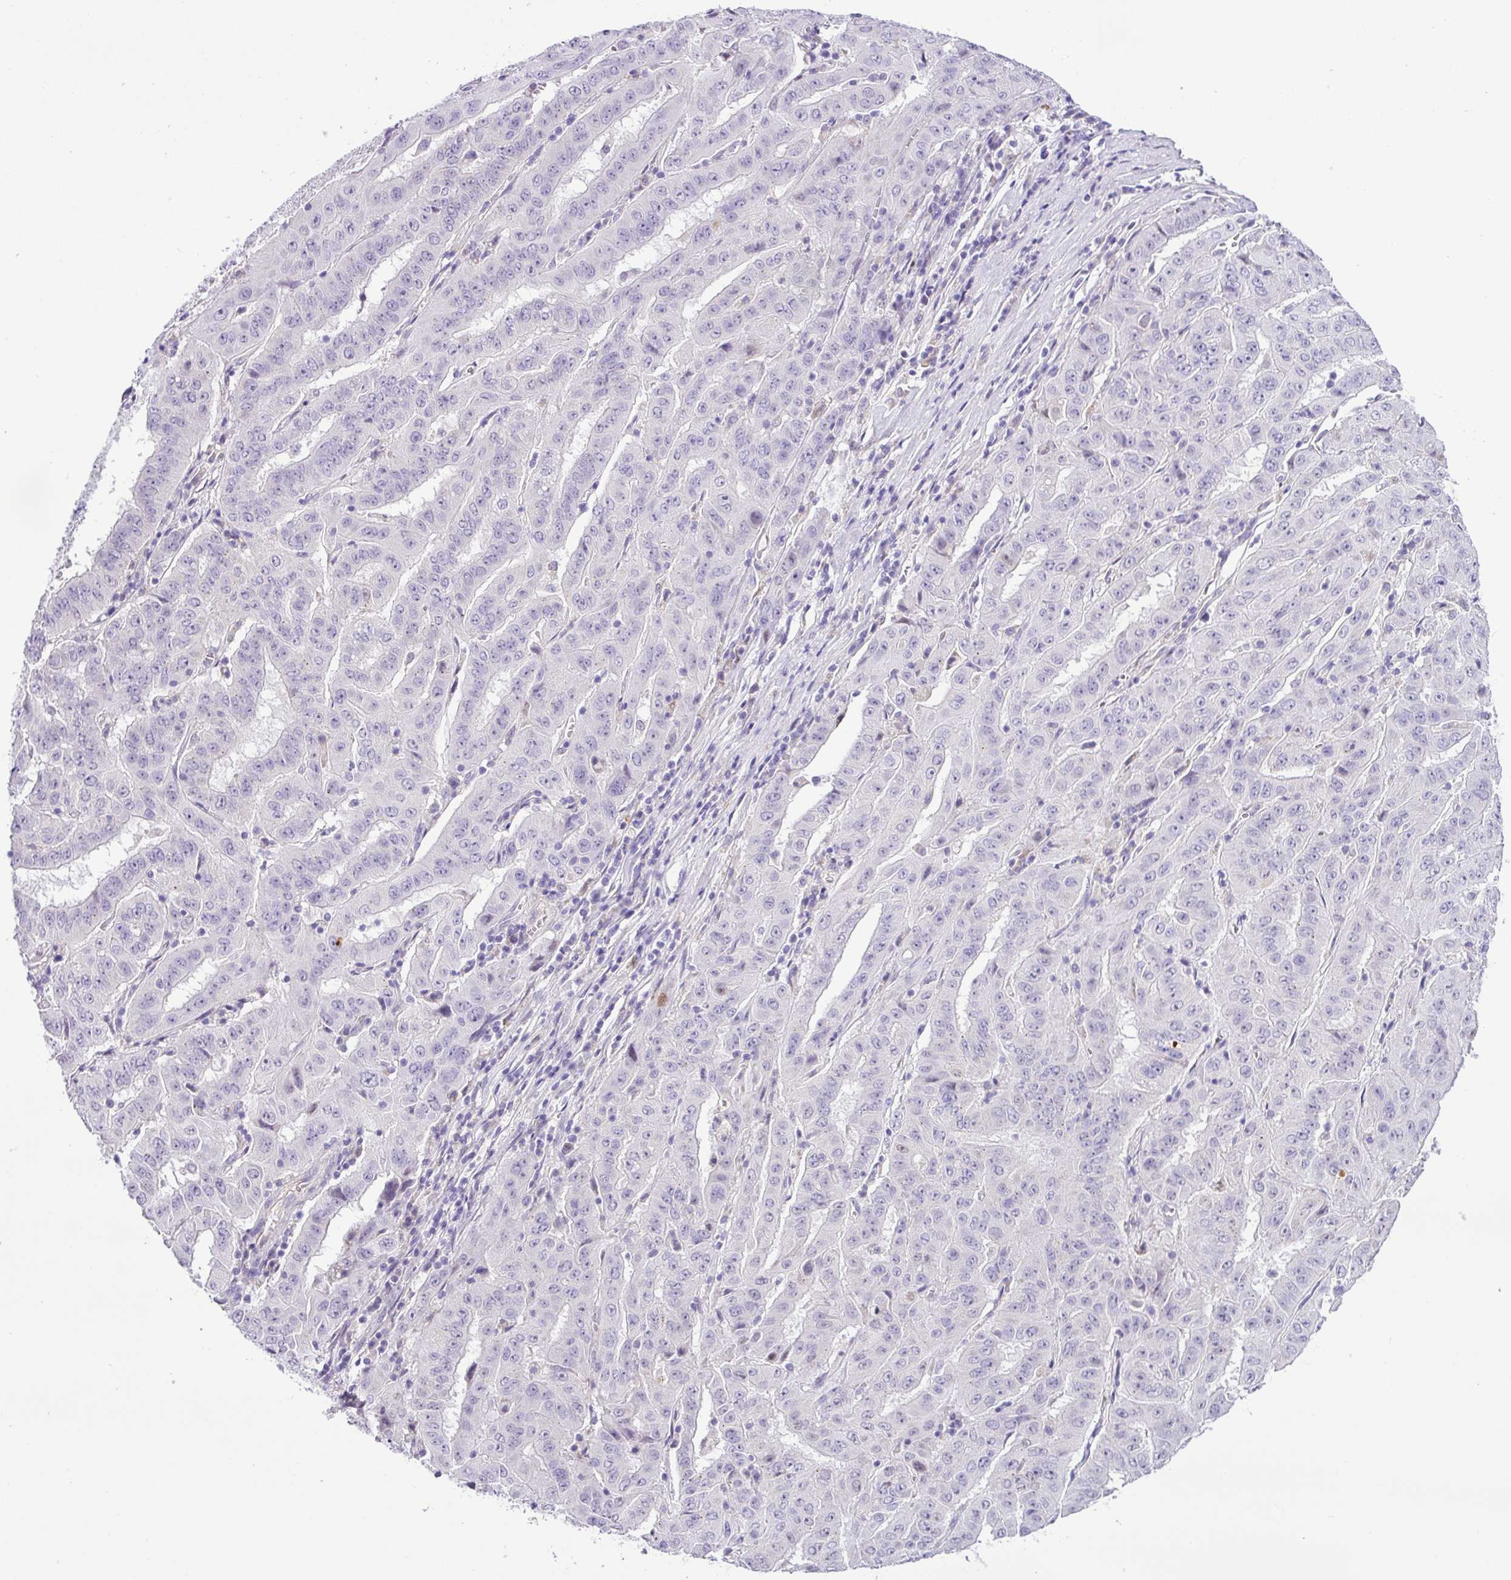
{"staining": {"intensity": "negative", "quantity": "none", "location": "none"}, "tissue": "pancreatic cancer", "cell_type": "Tumor cells", "image_type": "cancer", "snomed": [{"axis": "morphology", "description": "Adenocarcinoma, NOS"}, {"axis": "topography", "description": "Pancreas"}], "caption": "High power microscopy histopathology image of an immunohistochemistry micrograph of adenocarcinoma (pancreatic), revealing no significant positivity in tumor cells.", "gene": "HMCN2", "patient": {"sex": "male", "age": 63}}